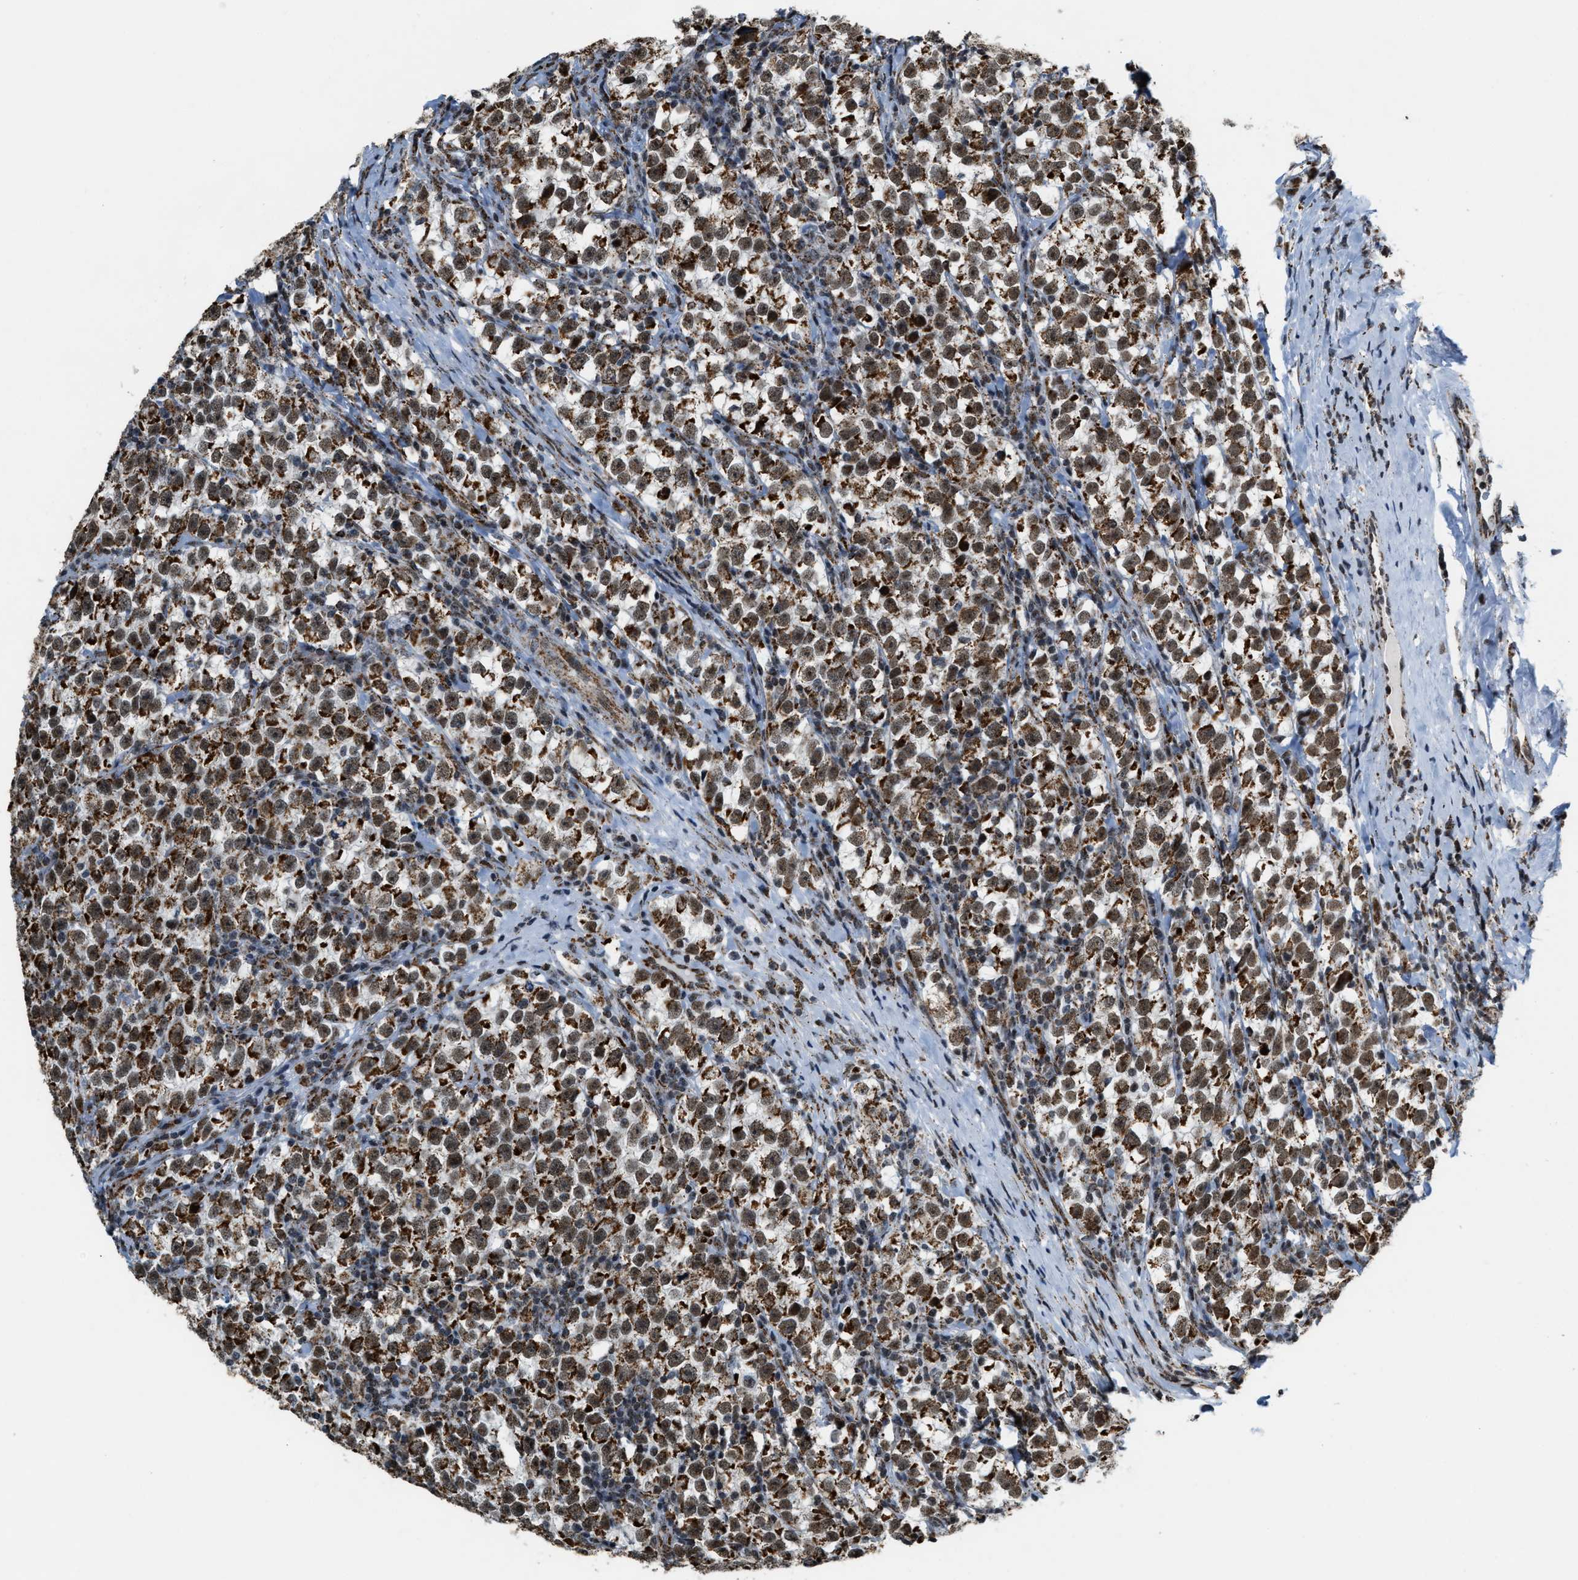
{"staining": {"intensity": "moderate", "quantity": ">75%", "location": "cytoplasmic/membranous,nuclear"}, "tissue": "testis cancer", "cell_type": "Tumor cells", "image_type": "cancer", "snomed": [{"axis": "morphology", "description": "Normal tissue, NOS"}, {"axis": "morphology", "description": "Seminoma, NOS"}, {"axis": "topography", "description": "Testis"}], "caption": "An immunohistochemistry (IHC) image of tumor tissue is shown. Protein staining in brown shows moderate cytoplasmic/membranous and nuclear positivity in seminoma (testis) within tumor cells.", "gene": "HIBADH", "patient": {"sex": "male", "age": 43}}